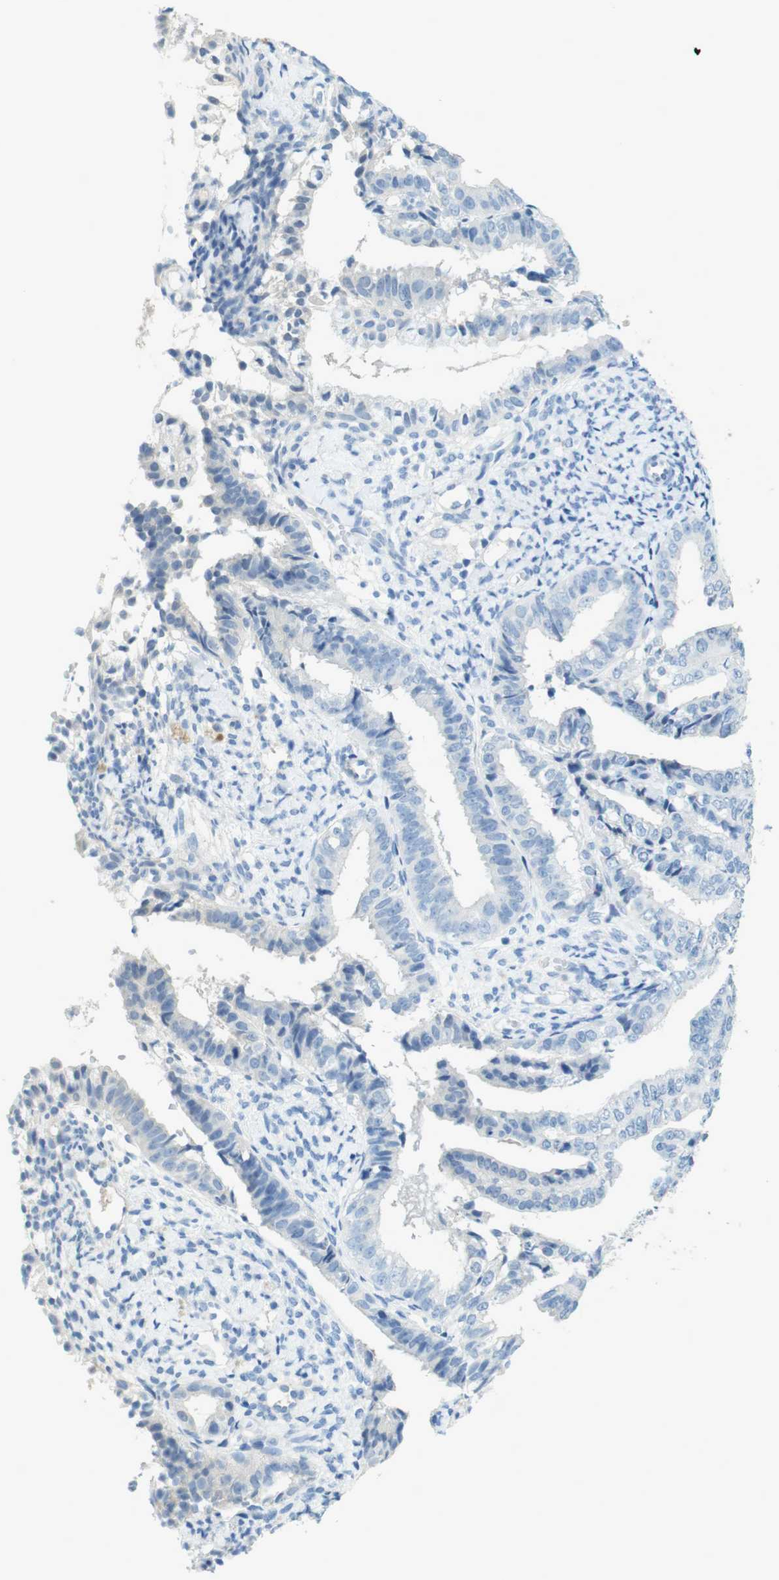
{"staining": {"intensity": "negative", "quantity": "none", "location": "none"}, "tissue": "endometrial cancer", "cell_type": "Tumor cells", "image_type": "cancer", "snomed": [{"axis": "morphology", "description": "Adenocarcinoma, NOS"}, {"axis": "topography", "description": "Endometrium"}], "caption": "A photomicrograph of human endometrial cancer is negative for staining in tumor cells. The staining was performed using DAB (3,3'-diaminobenzidine) to visualize the protein expression in brown, while the nuclei were stained in blue with hematoxylin (Magnification: 20x).", "gene": "CD320", "patient": {"sex": "female", "age": 63}}